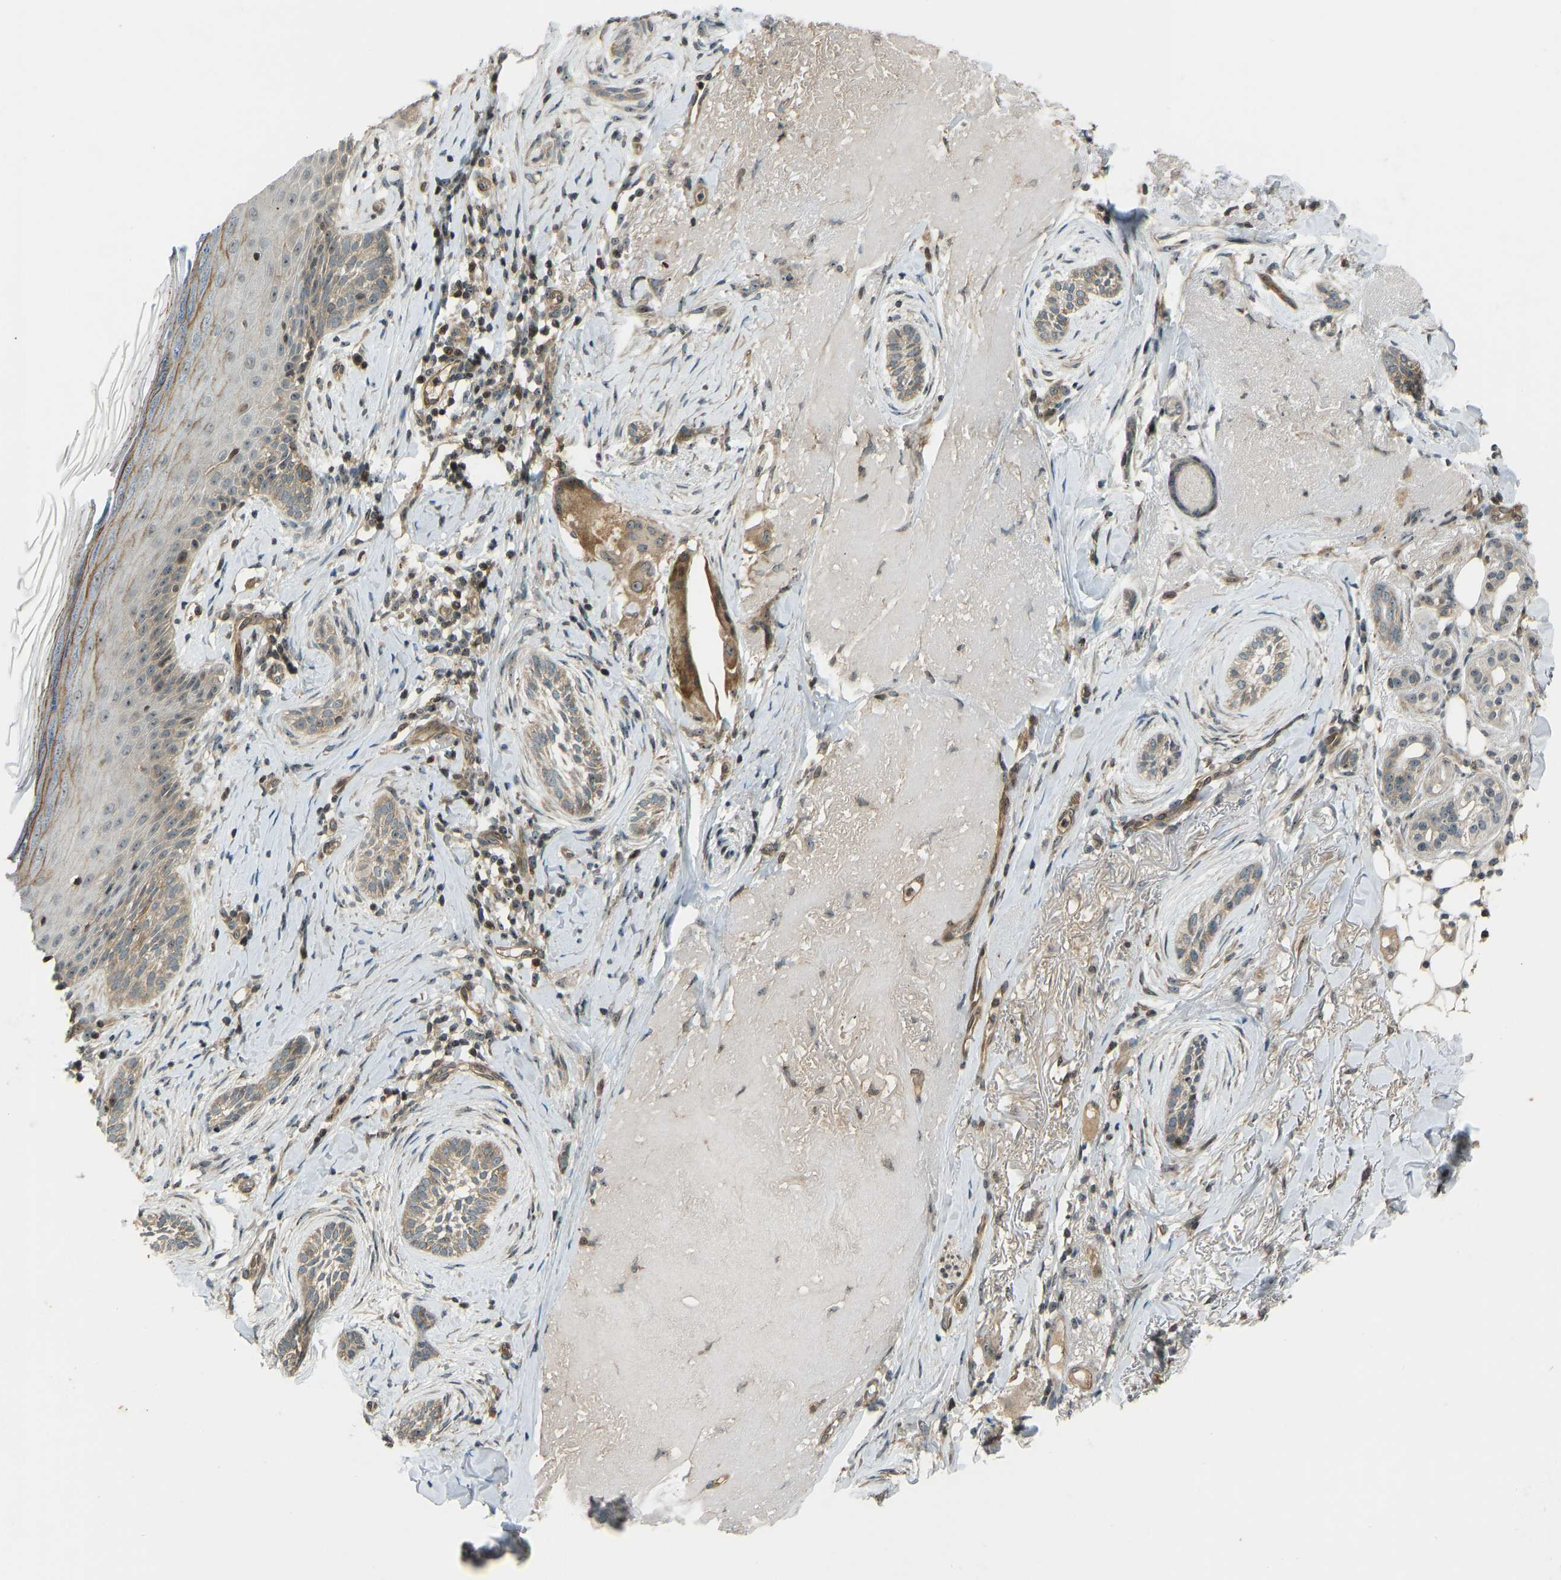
{"staining": {"intensity": "moderate", "quantity": ">75%", "location": "cytoplasmic/membranous"}, "tissue": "skin cancer", "cell_type": "Tumor cells", "image_type": "cancer", "snomed": [{"axis": "morphology", "description": "Basal cell carcinoma"}, {"axis": "topography", "description": "Skin"}], "caption": "Skin cancer tissue exhibits moderate cytoplasmic/membranous staining in about >75% of tumor cells, visualized by immunohistochemistry.", "gene": "SVOPL", "patient": {"sex": "female", "age": 88}}